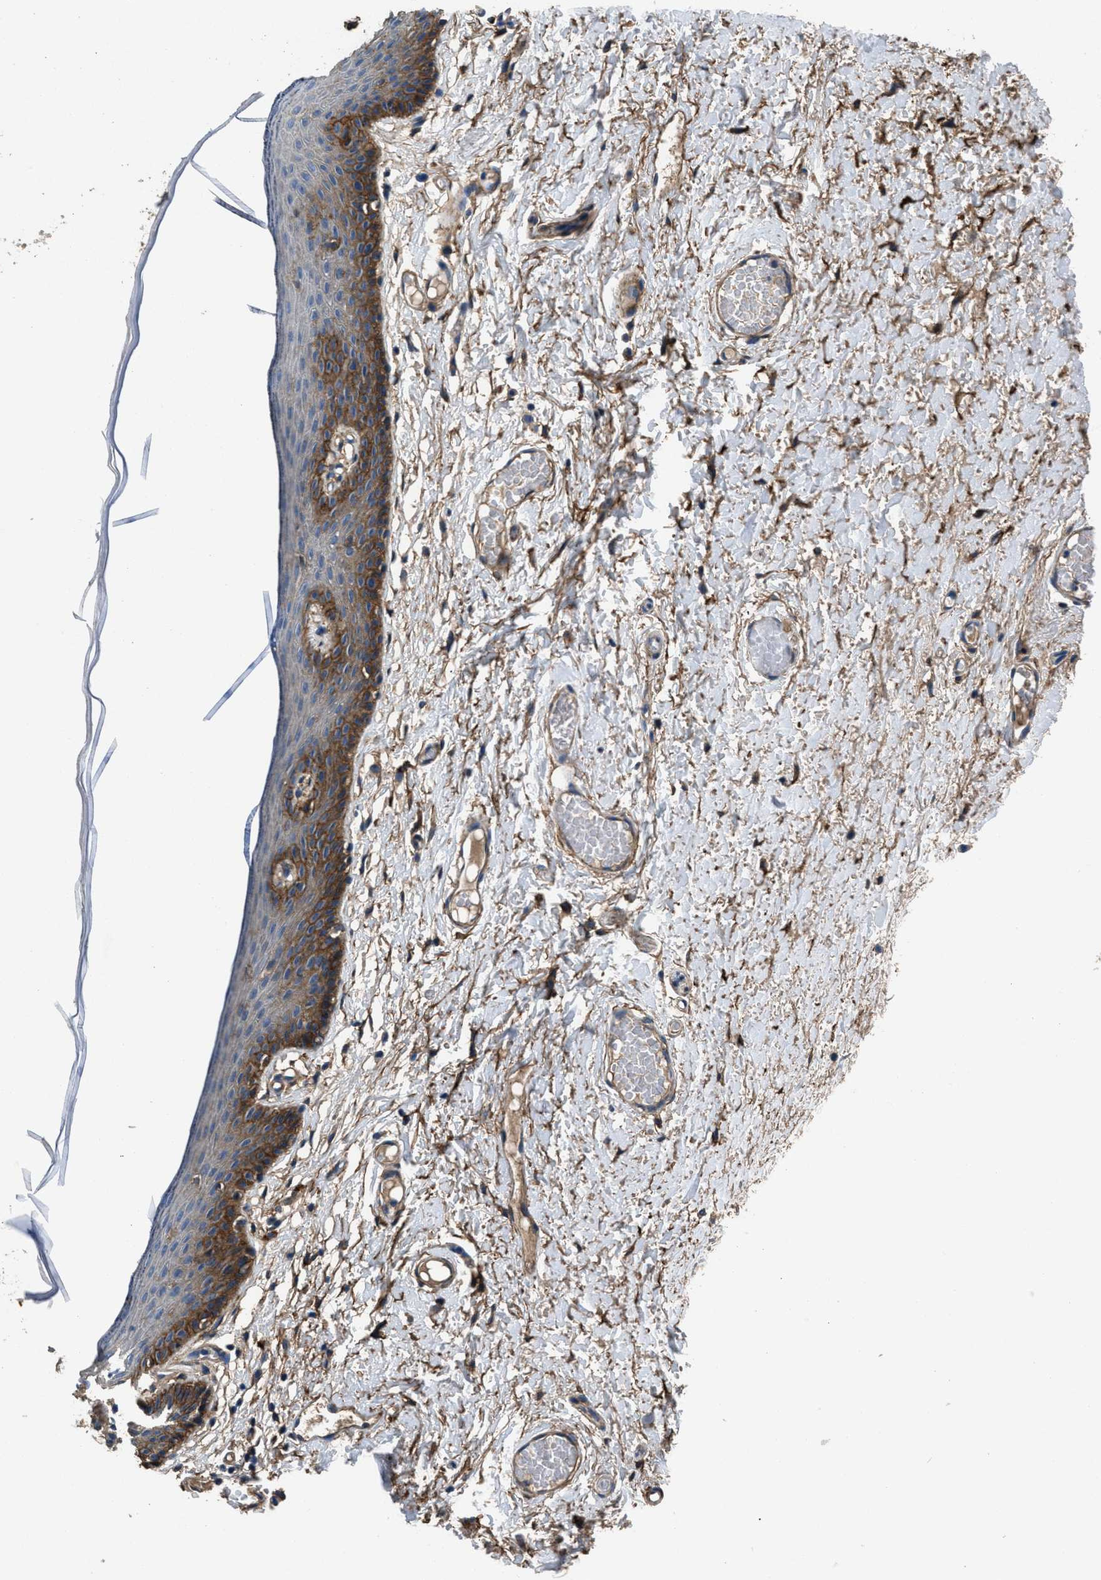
{"staining": {"intensity": "strong", "quantity": "<25%", "location": "cytoplasmic/membranous"}, "tissue": "skin", "cell_type": "Epidermal cells", "image_type": "normal", "snomed": [{"axis": "morphology", "description": "Normal tissue, NOS"}, {"axis": "topography", "description": "Vulva"}], "caption": "Protein staining of unremarkable skin displays strong cytoplasmic/membranous expression in approximately <25% of epidermal cells. The staining was performed using DAB (3,3'-diaminobenzidine), with brown indicating positive protein expression. Nuclei are stained blue with hematoxylin.", "gene": "CD276", "patient": {"sex": "female", "age": 54}}